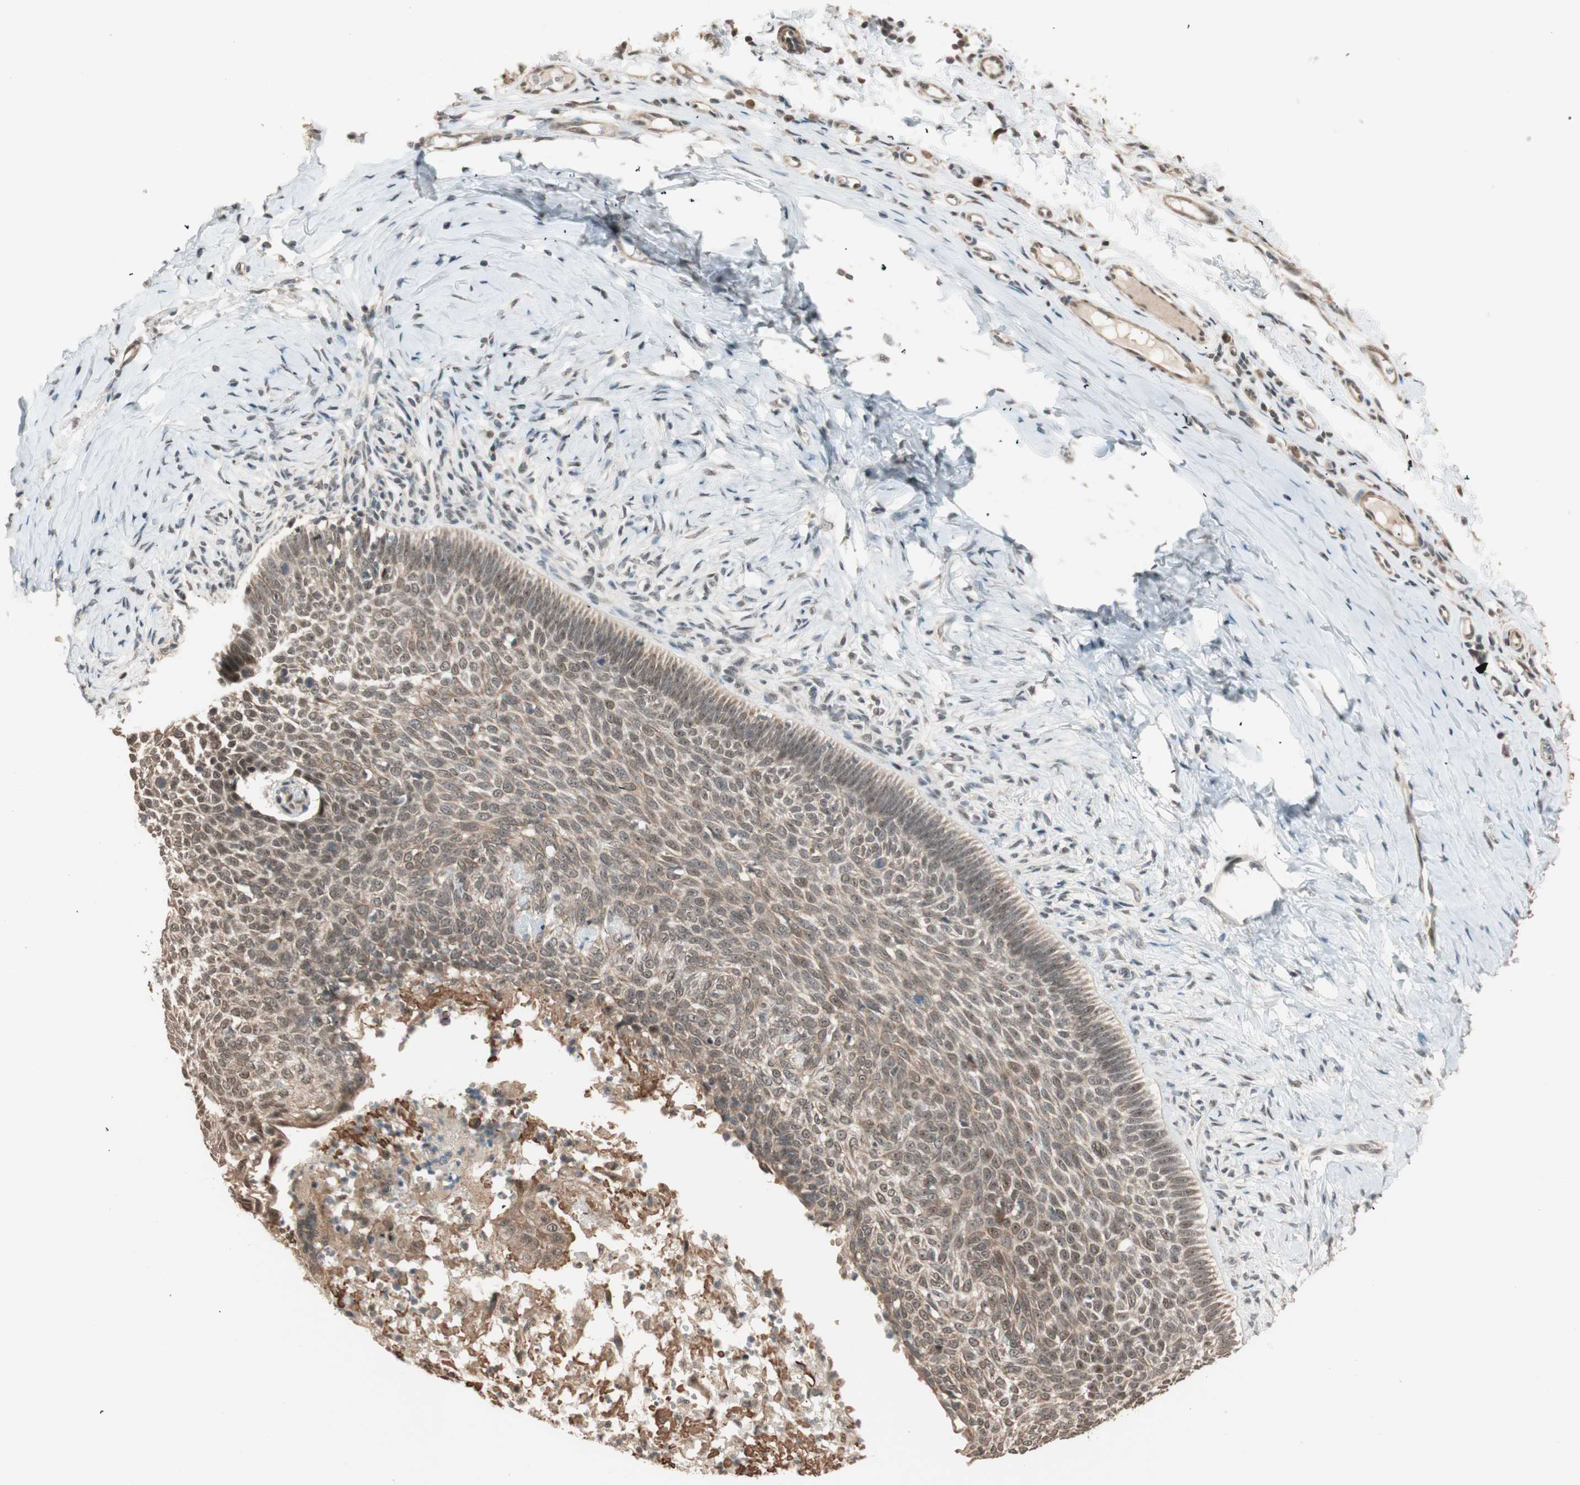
{"staining": {"intensity": "weak", "quantity": "25%-75%", "location": "cytoplasmic/membranous,nuclear"}, "tissue": "skin cancer", "cell_type": "Tumor cells", "image_type": "cancer", "snomed": [{"axis": "morphology", "description": "Normal tissue, NOS"}, {"axis": "morphology", "description": "Basal cell carcinoma"}, {"axis": "topography", "description": "Skin"}], "caption": "This histopathology image shows IHC staining of human skin basal cell carcinoma, with low weak cytoplasmic/membranous and nuclear staining in approximately 25%-75% of tumor cells.", "gene": "ZSCAN31", "patient": {"sex": "male", "age": 87}}